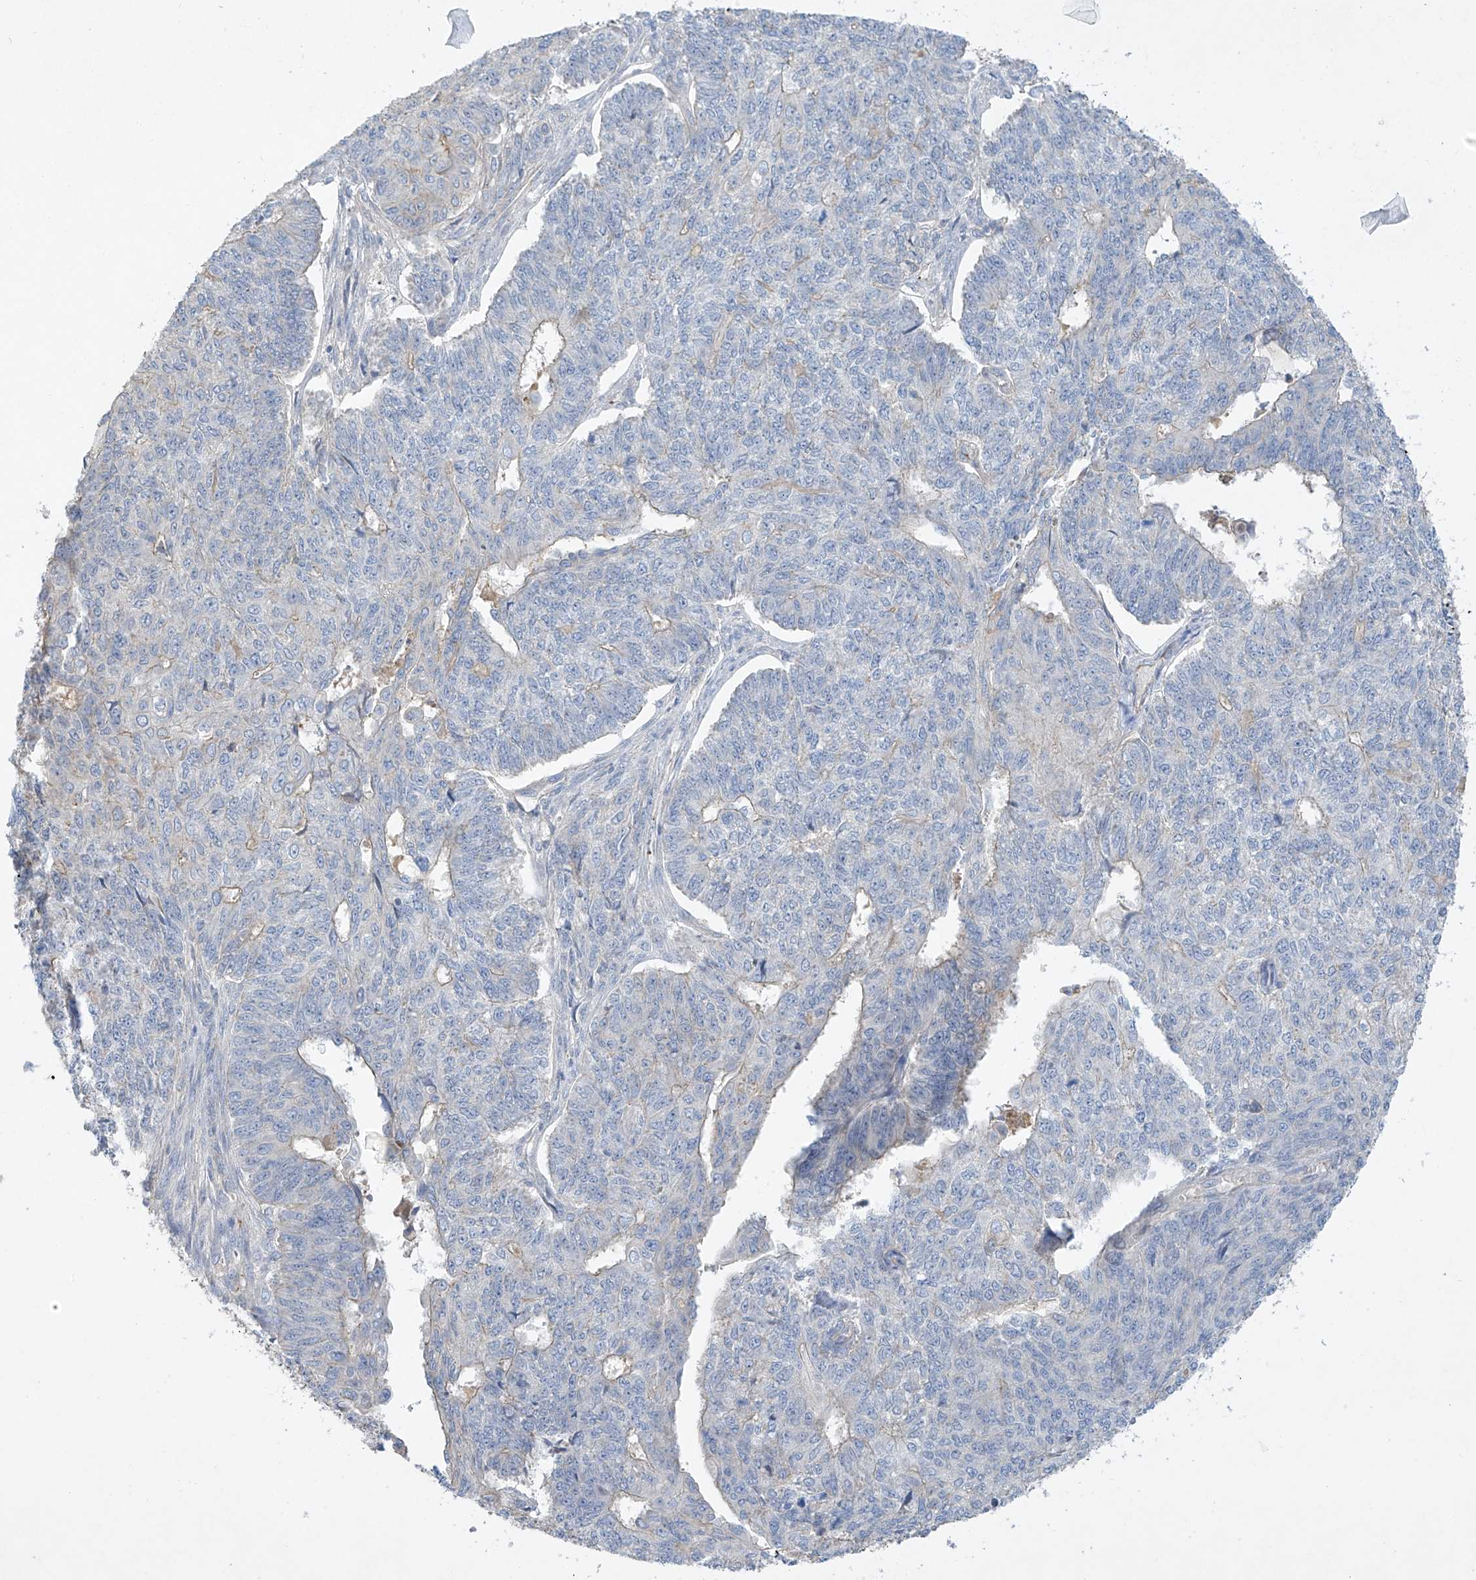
{"staining": {"intensity": "negative", "quantity": "none", "location": "none"}, "tissue": "endometrial cancer", "cell_type": "Tumor cells", "image_type": "cancer", "snomed": [{"axis": "morphology", "description": "Adenocarcinoma, NOS"}, {"axis": "topography", "description": "Endometrium"}], "caption": "Immunohistochemistry of human endometrial adenocarcinoma exhibits no positivity in tumor cells.", "gene": "PRSS12", "patient": {"sex": "female", "age": 32}}